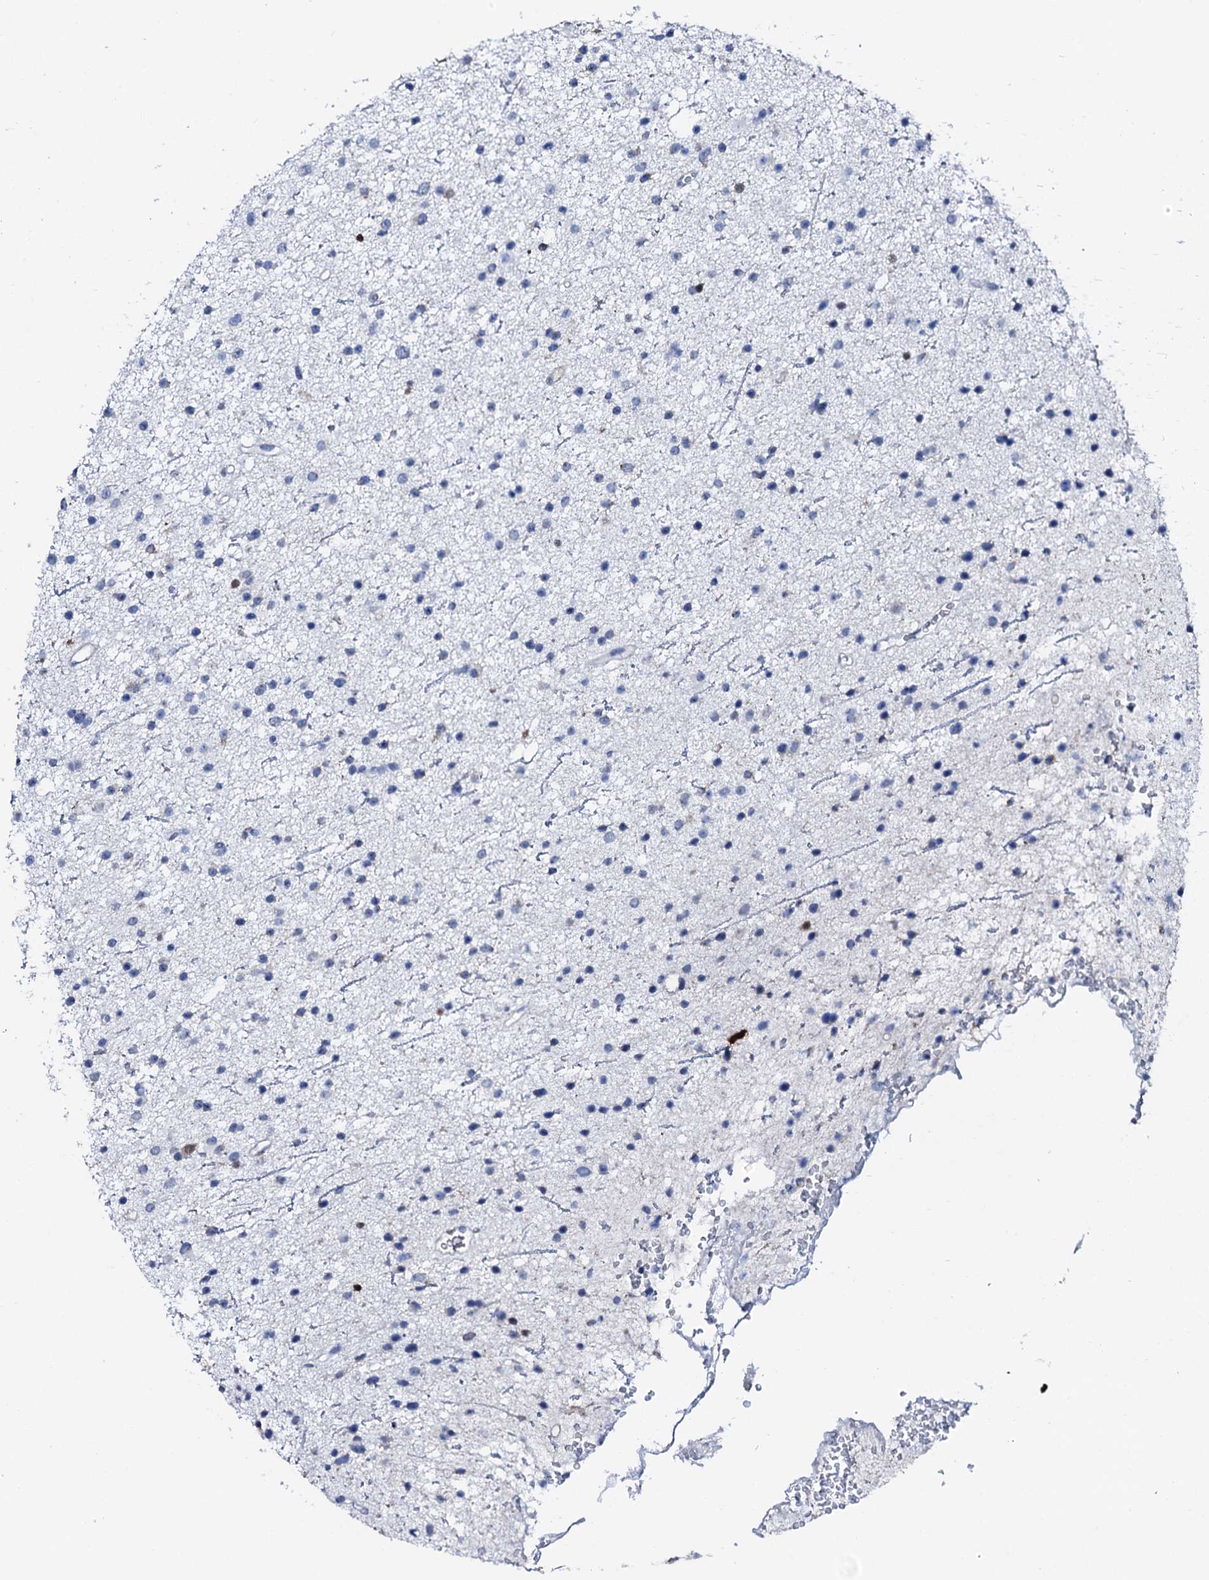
{"staining": {"intensity": "negative", "quantity": "none", "location": "none"}, "tissue": "glioma", "cell_type": "Tumor cells", "image_type": "cancer", "snomed": [{"axis": "morphology", "description": "Glioma, malignant, Low grade"}, {"axis": "topography", "description": "Cerebral cortex"}], "caption": "Immunohistochemistry (IHC) histopathology image of human glioma stained for a protein (brown), which demonstrates no expression in tumor cells.", "gene": "NRIP2", "patient": {"sex": "female", "age": 39}}